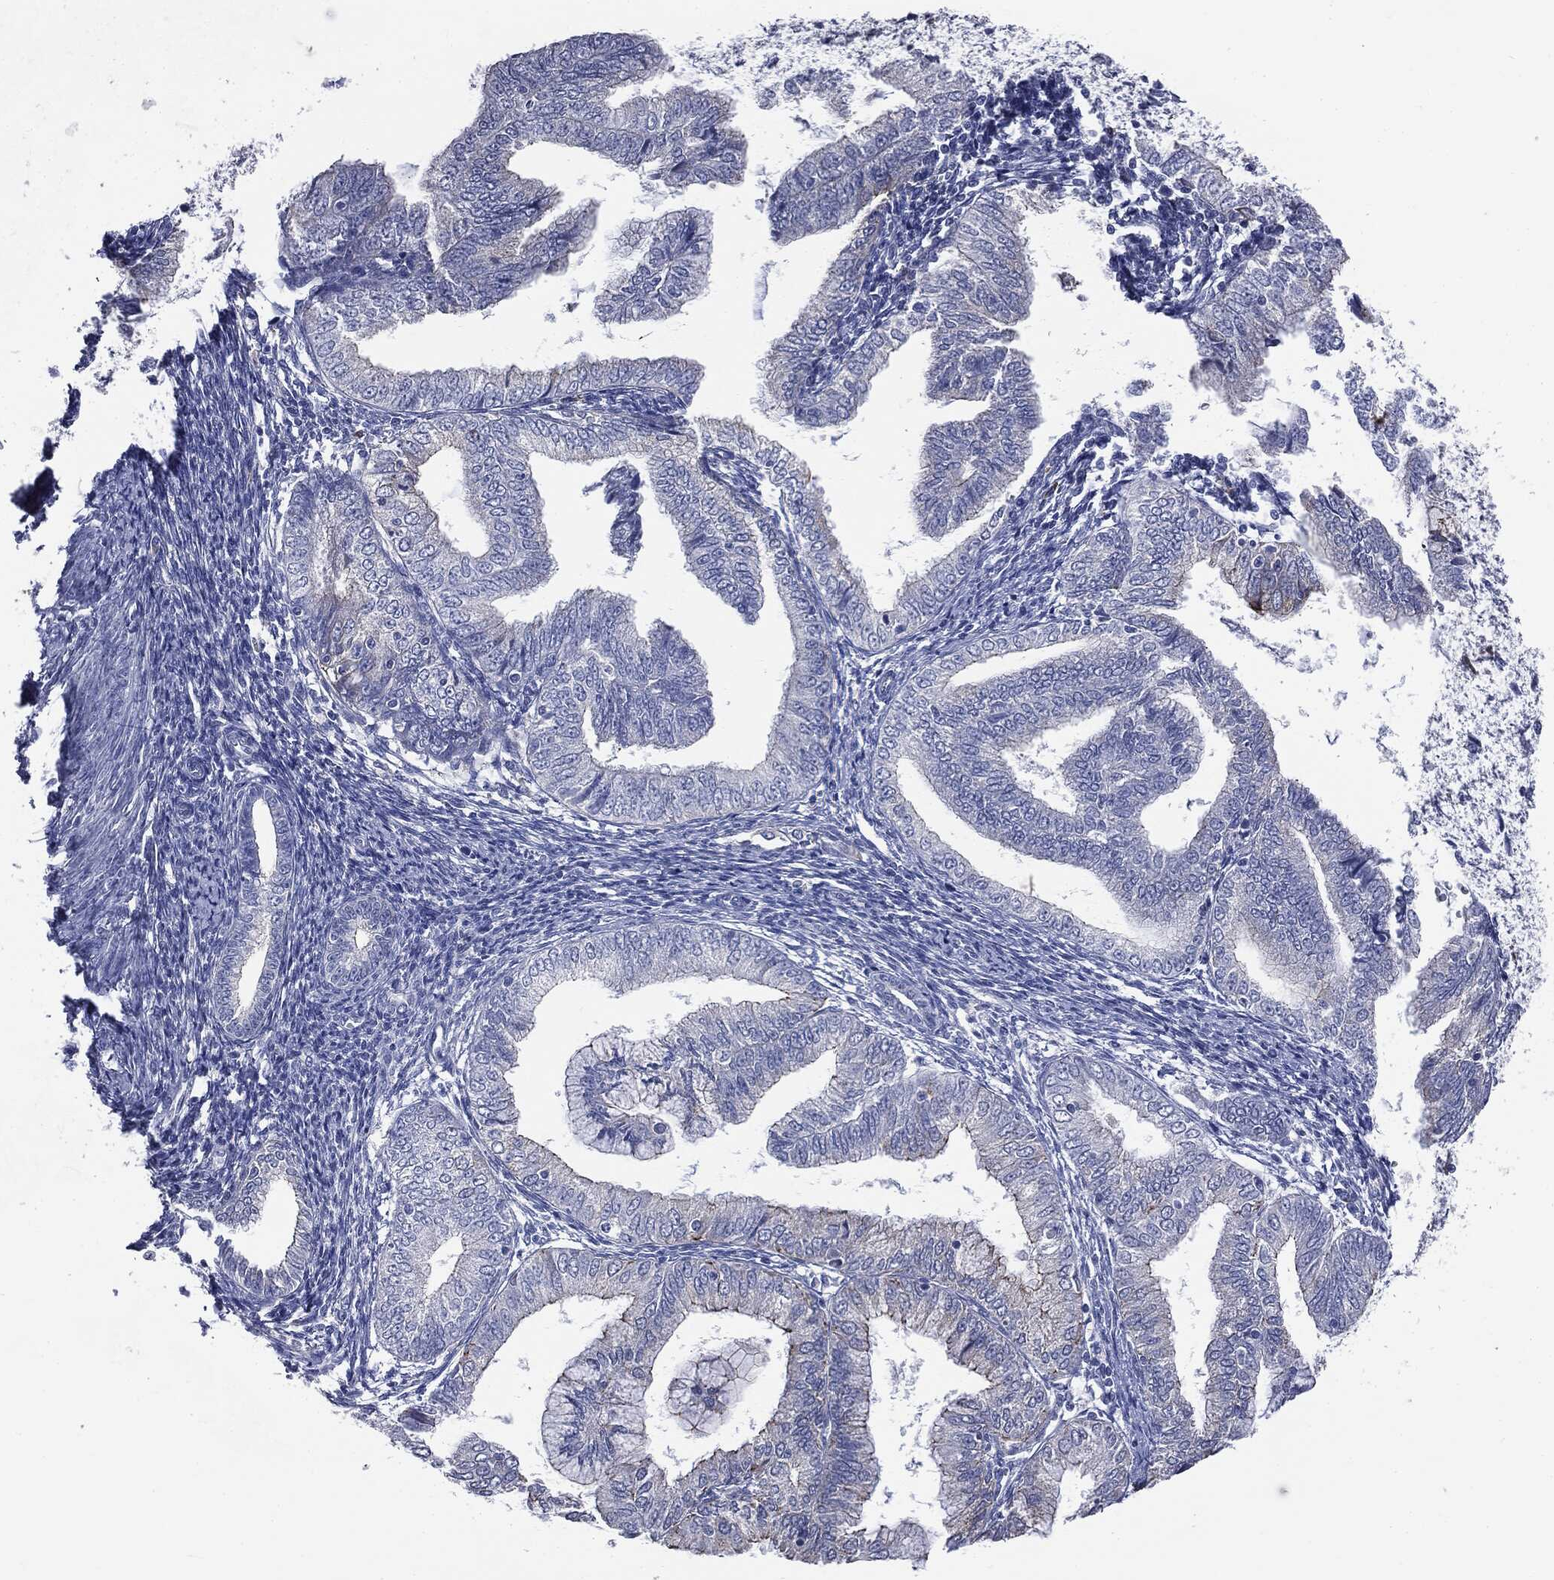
{"staining": {"intensity": "negative", "quantity": "none", "location": "none"}, "tissue": "endometrial cancer", "cell_type": "Tumor cells", "image_type": "cancer", "snomed": [{"axis": "morphology", "description": "Adenocarcinoma, NOS"}, {"axis": "topography", "description": "Endometrium"}], "caption": "Tumor cells show no significant protein staining in endometrial cancer (adenocarcinoma).", "gene": "PTGS2", "patient": {"sex": "female", "age": 56}}